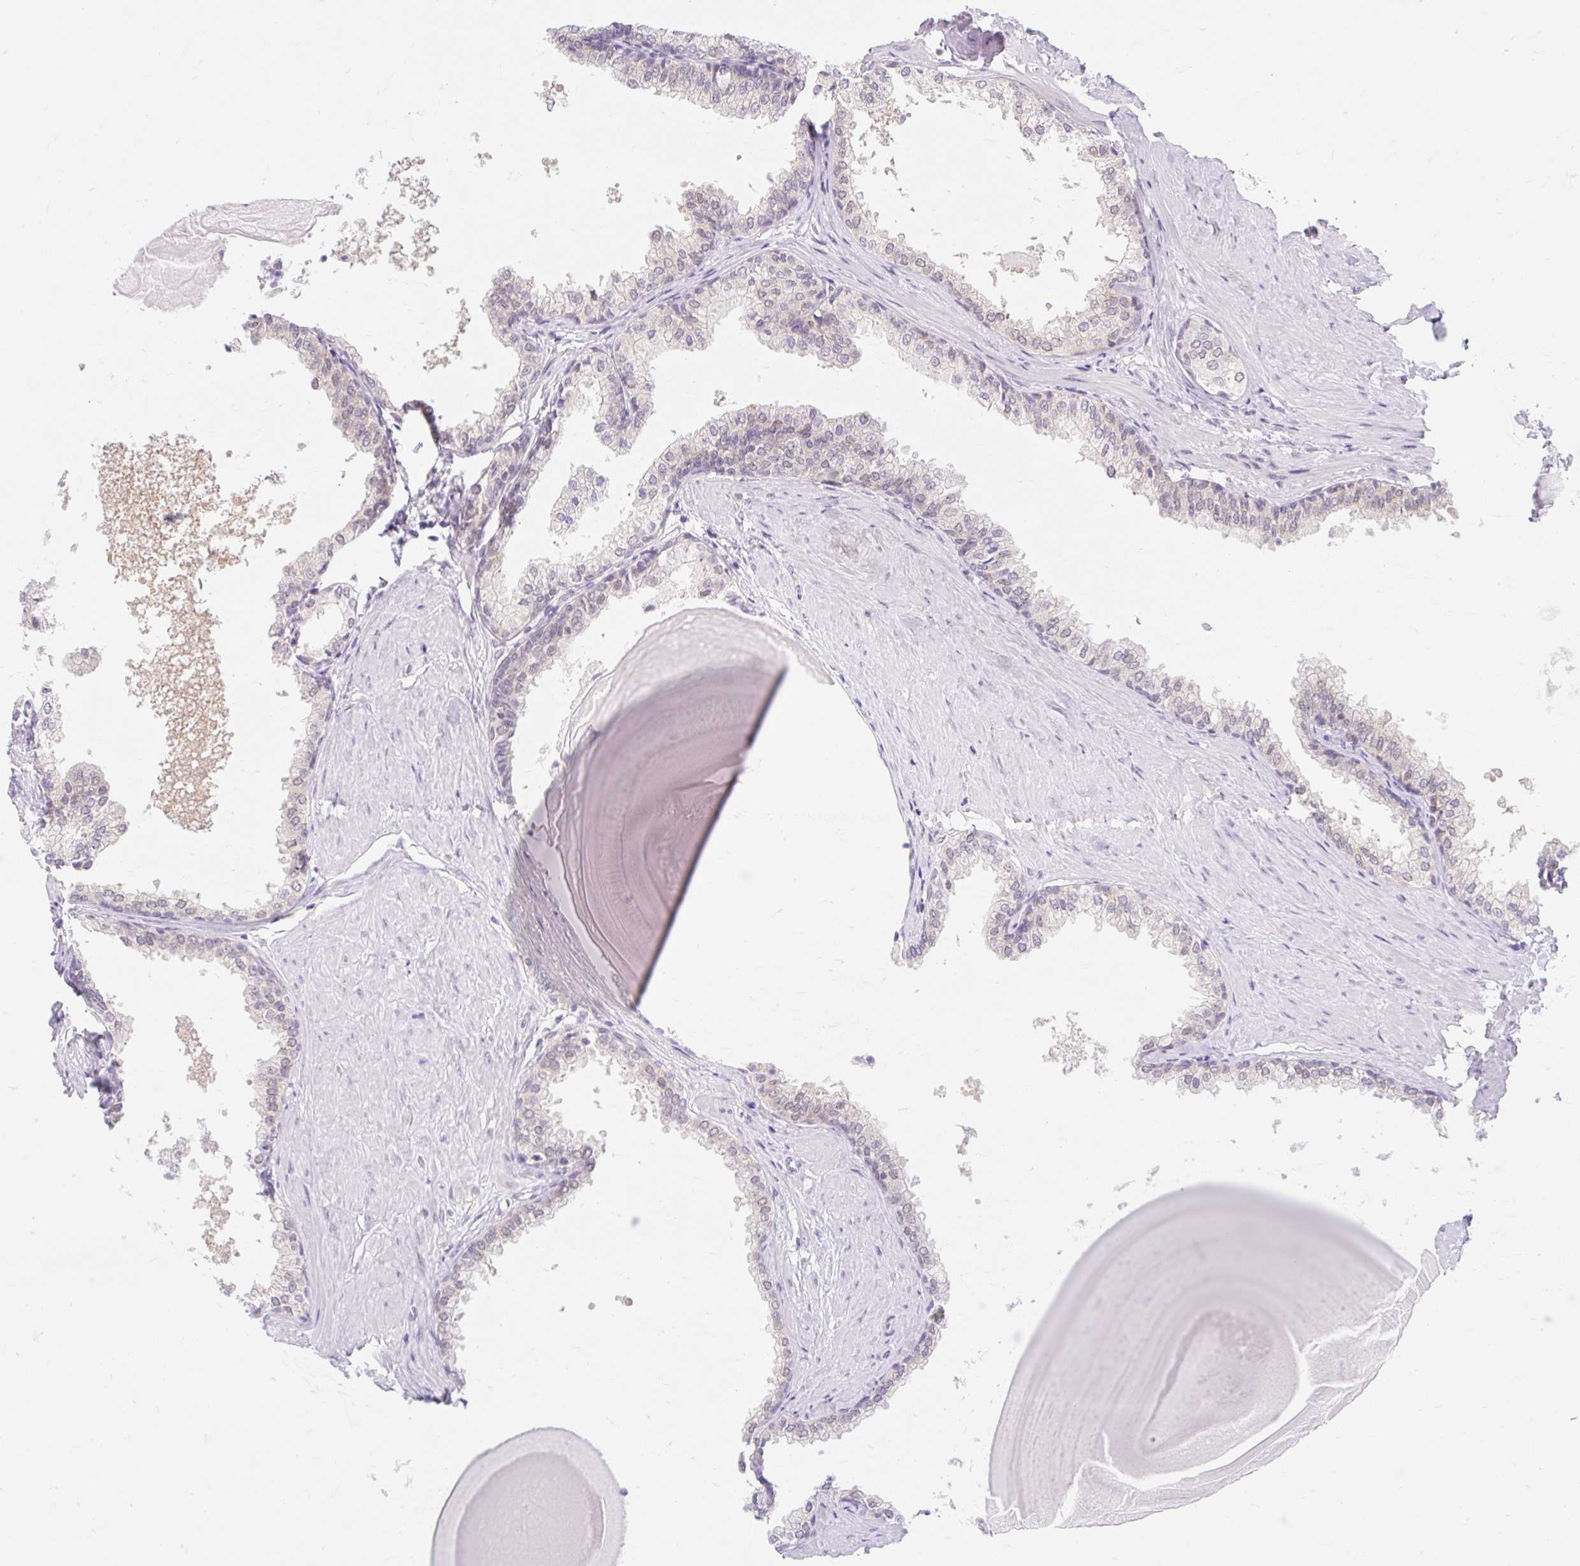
{"staining": {"intensity": "weak", "quantity": "<25%", "location": "nuclear"}, "tissue": "prostate", "cell_type": "Glandular cells", "image_type": "normal", "snomed": [{"axis": "morphology", "description": "Normal tissue, NOS"}, {"axis": "topography", "description": "Prostate"}], "caption": "Immunohistochemistry histopathology image of benign prostate: human prostate stained with DAB (3,3'-diaminobenzidine) reveals no significant protein staining in glandular cells.", "gene": "ITPK1", "patient": {"sex": "male", "age": 48}}